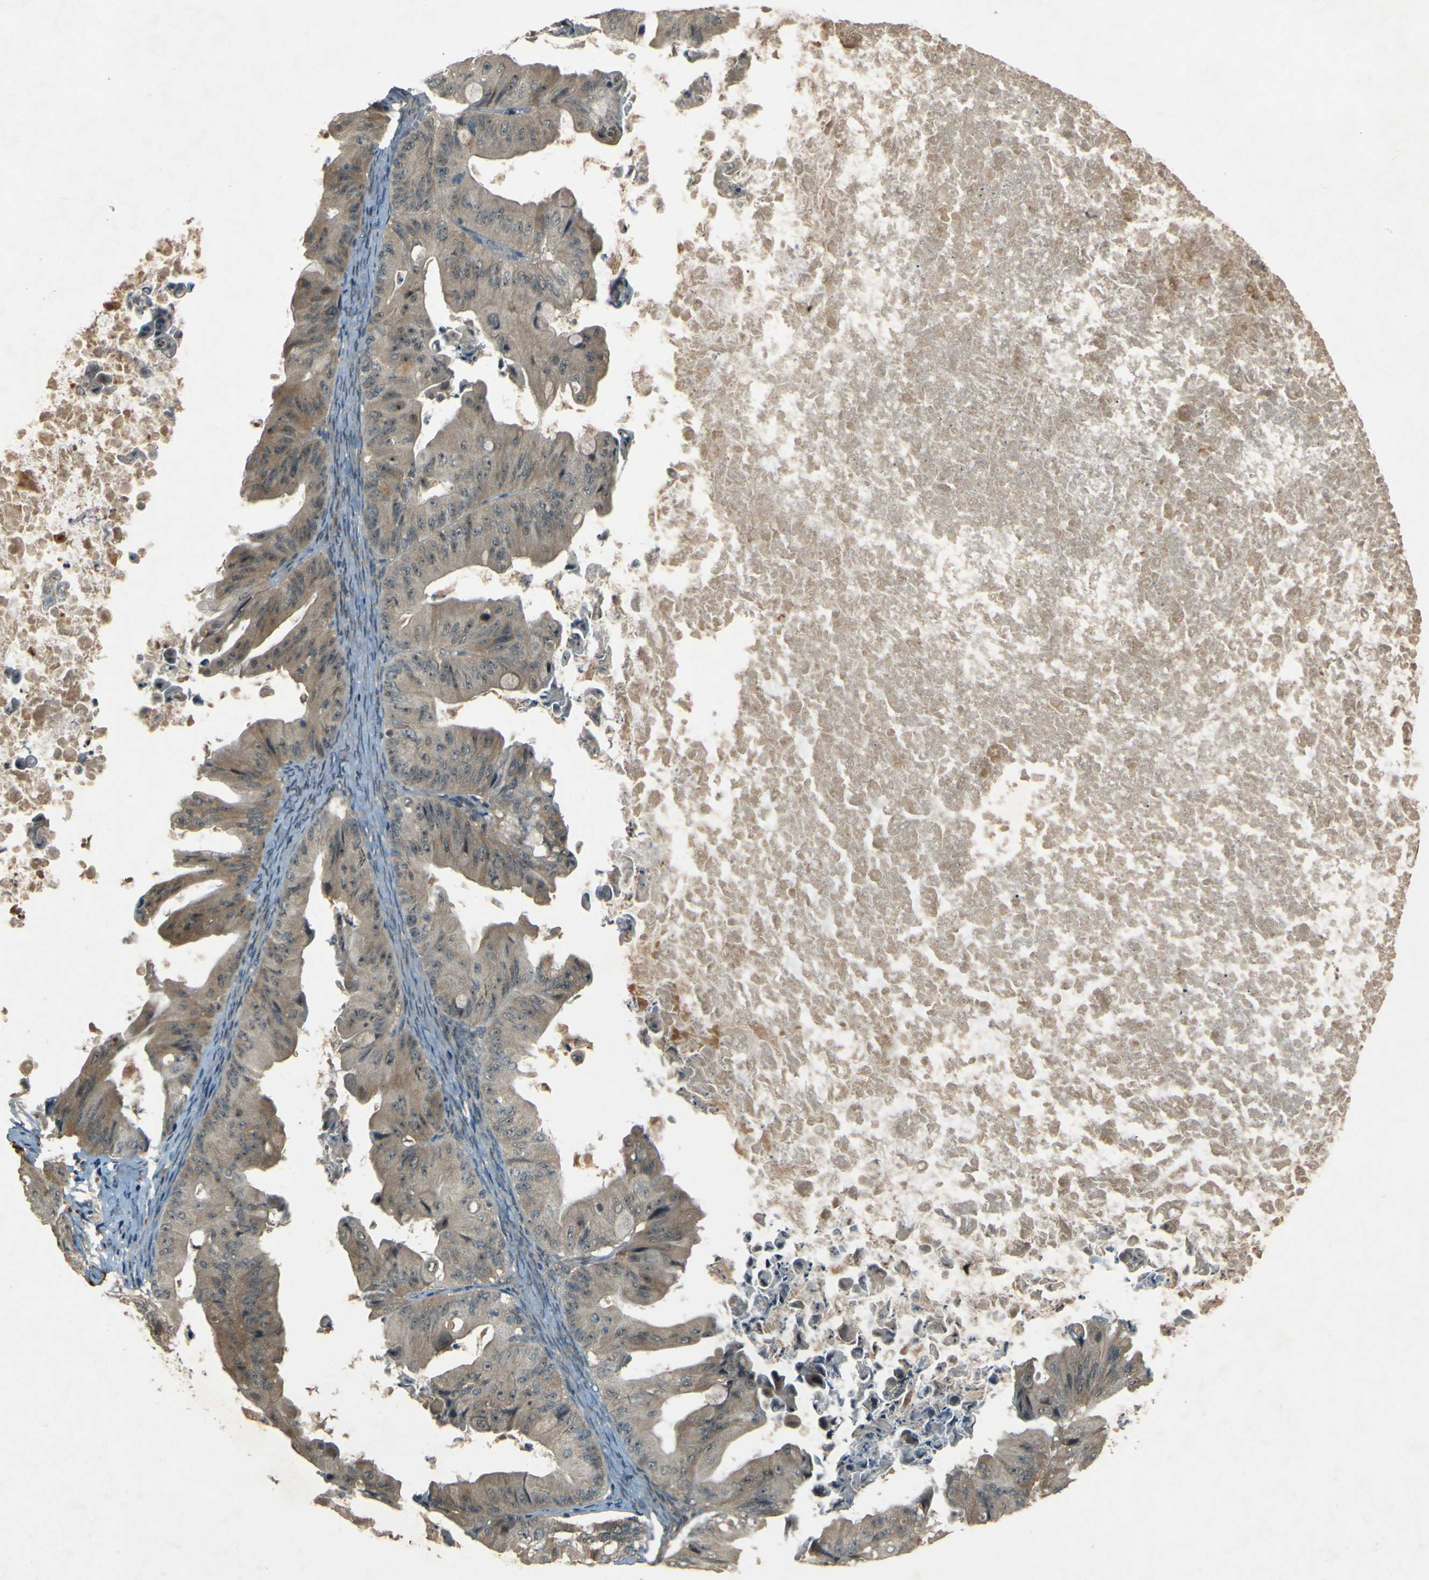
{"staining": {"intensity": "weak", "quantity": ">75%", "location": "cytoplasmic/membranous"}, "tissue": "ovarian cancer", "cell_type": "Tumor cells", "image_type": "cancer", "snomed": [{"axis": "morphology", "description": "Cystadenocarcinoma, mucinous, NOS"}, {"axis": "topography", "description": "Ovary"}], "caption": "An image of human ovarian cancer (mucinous cystadenocarcinoma) stained for a protein demonstrates weak cytoplasmic/membranous brown staining in tumor cells. (DAB (3,3'-diaminobenzidine) IHC, brown staining for protein, blue staining for nuclei).", "gene": "MPDZ", "patient": {"sex": "female", "age": 37}}